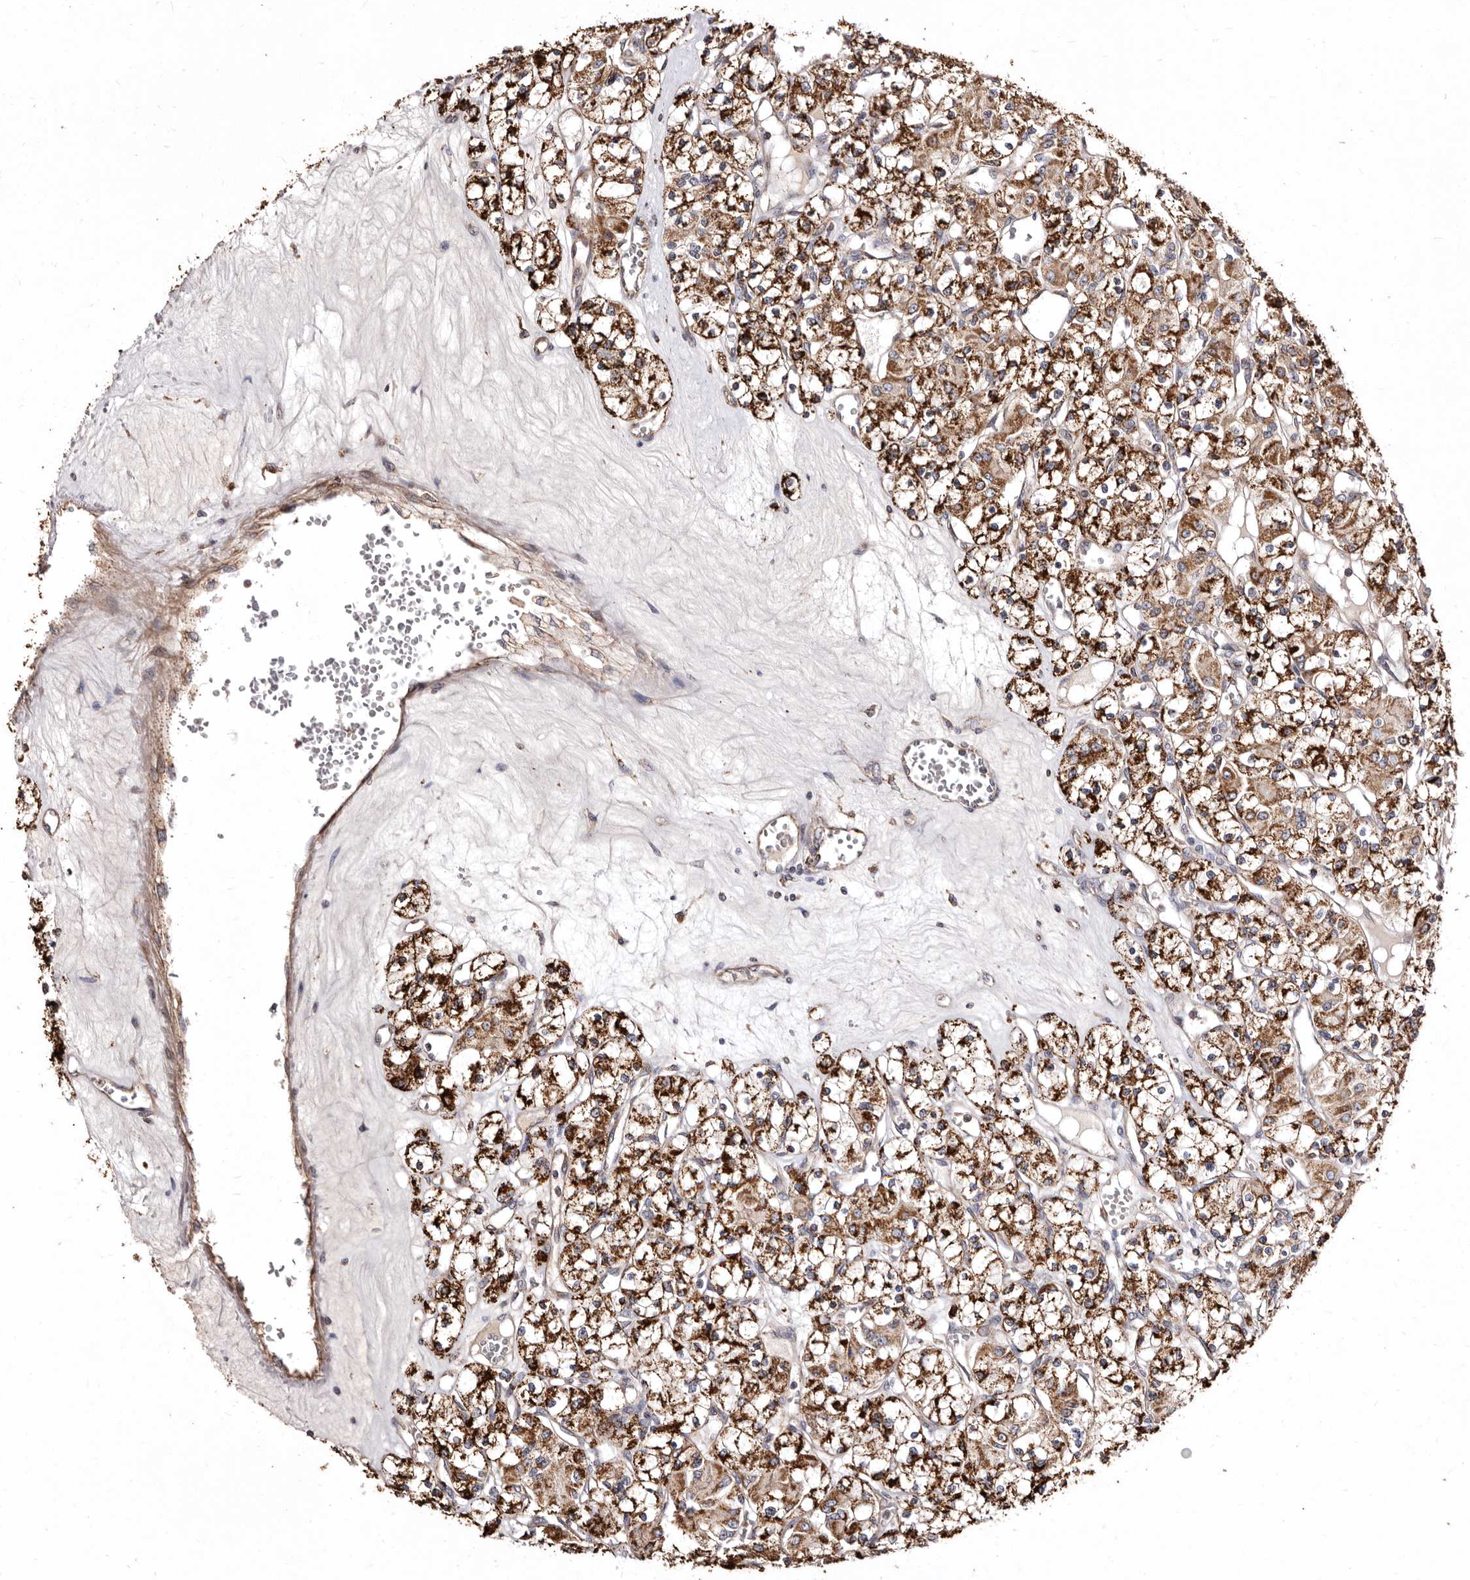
{"staining": {"intensity": "strong", "quantity": ">75%", "location": "cytoplasmic/membranous"}, "tissue": "renal cancer", "cell_type": "Tumor cells", "image_type": "cancer", "snomed": [{"axis": "morphology", "description": "Adenocarcinoma, NOS"}, {"axis": "topography", "description": "Kidney"}], "caption": "Strong cytoplasmic/membranous protein positivity is appreciated in approximately >75% of tumor cells in adenocarcinoma (renal). (IHC, brightfield microscopy, high magnification).", "gene": "LUZP1", "patient": {"sex": "female", "age": 59}}